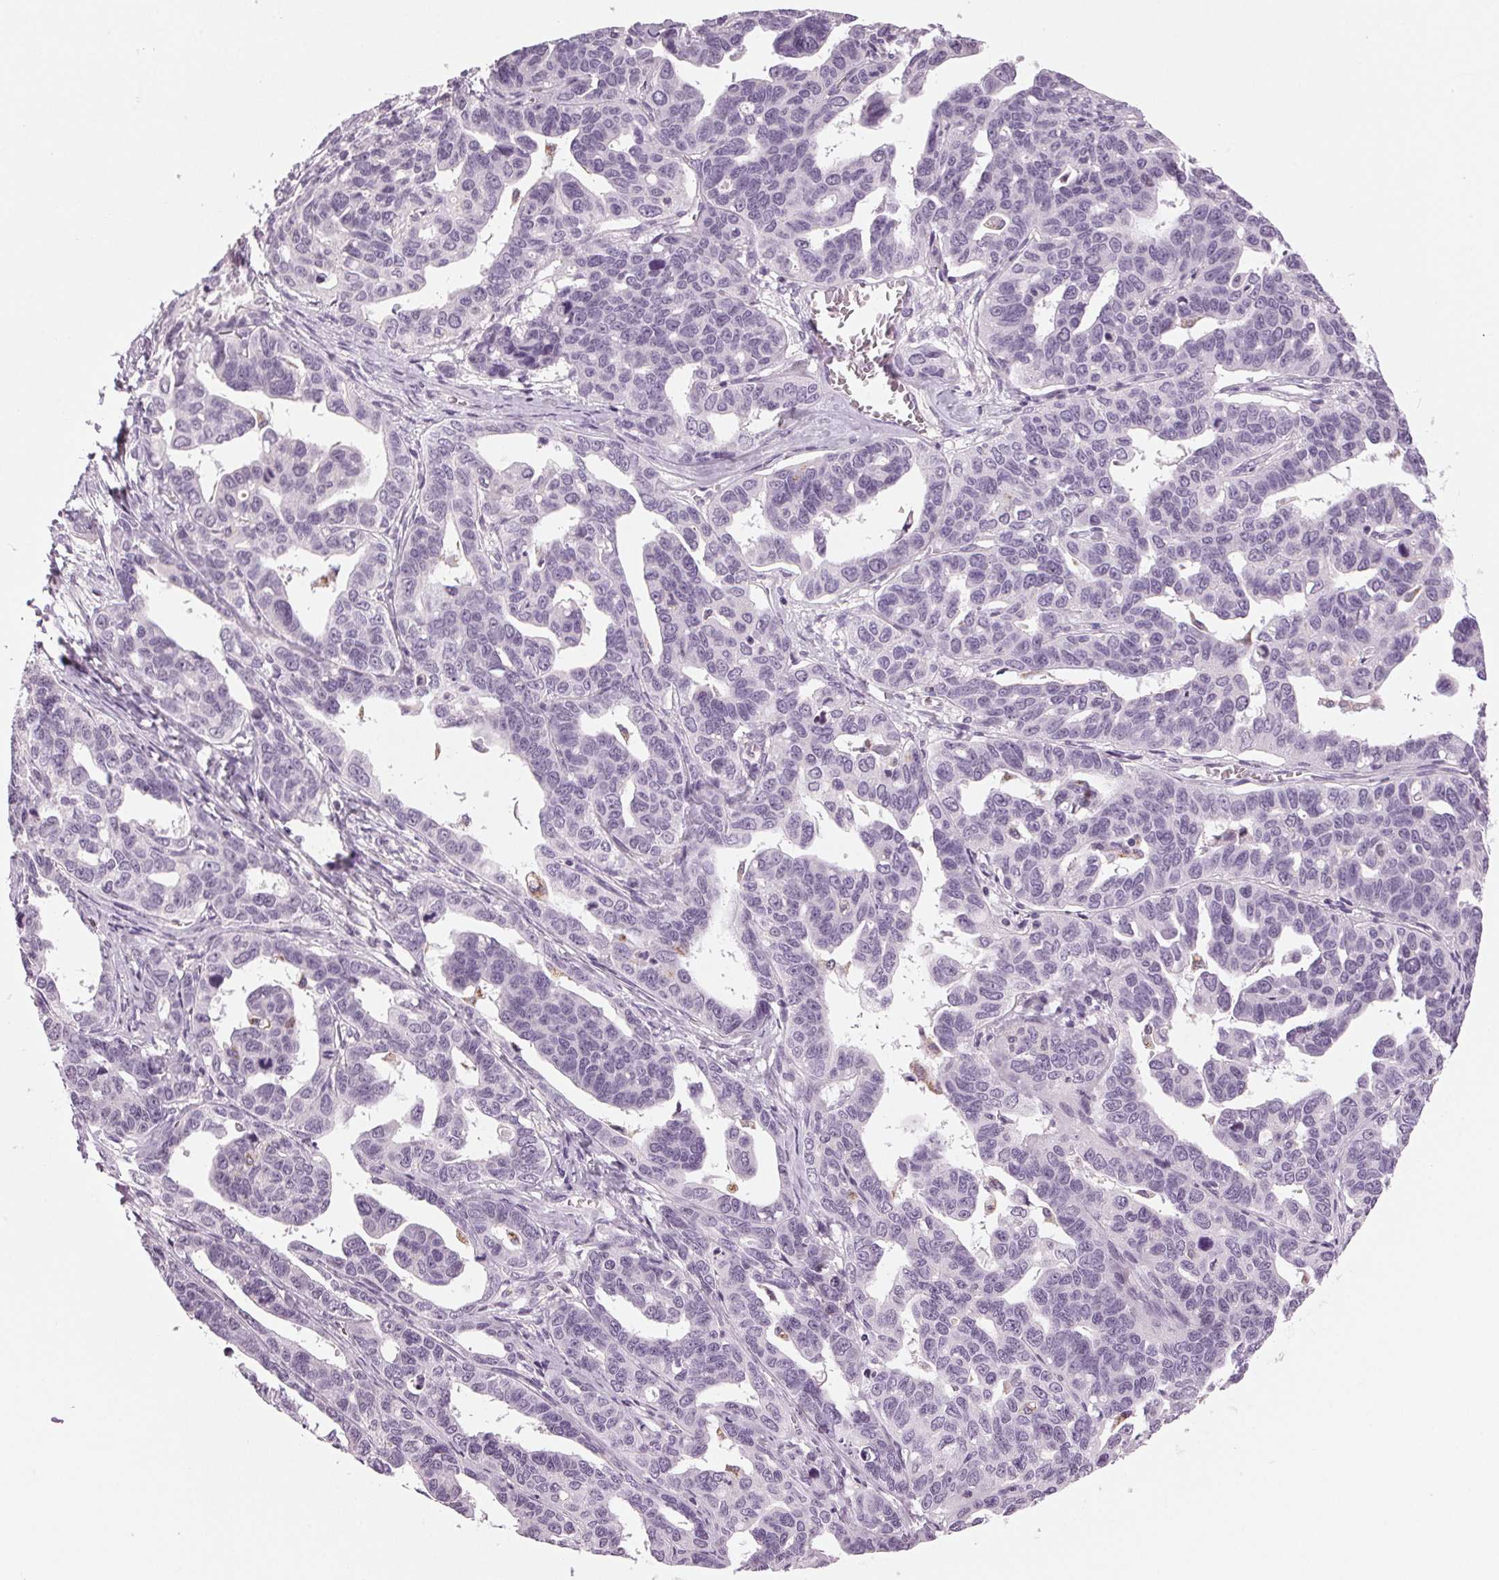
{"staining": {"intensity": "negative", "quantity": "none", "location": "none"}, "tissue": "ovarian cancer", "cell_type": "Tumor cells", "image_type": "cancer", "snomed": [{"axis": "morphology", "description": "Cystadenocarcinoma, serous, NOS"}, {"axis": "topography", "description": "Ovary"}], "caption": "Immunohistochemistry histopathology image of human ovarian cancer (serous cystadenocarcinoma) stained for a protein (brown), which exhibits no expression in tumor cells. (DAB IHC, high magnification).", "gene": "DNAH12", "patient": {"sex": "female", "age": 69}}